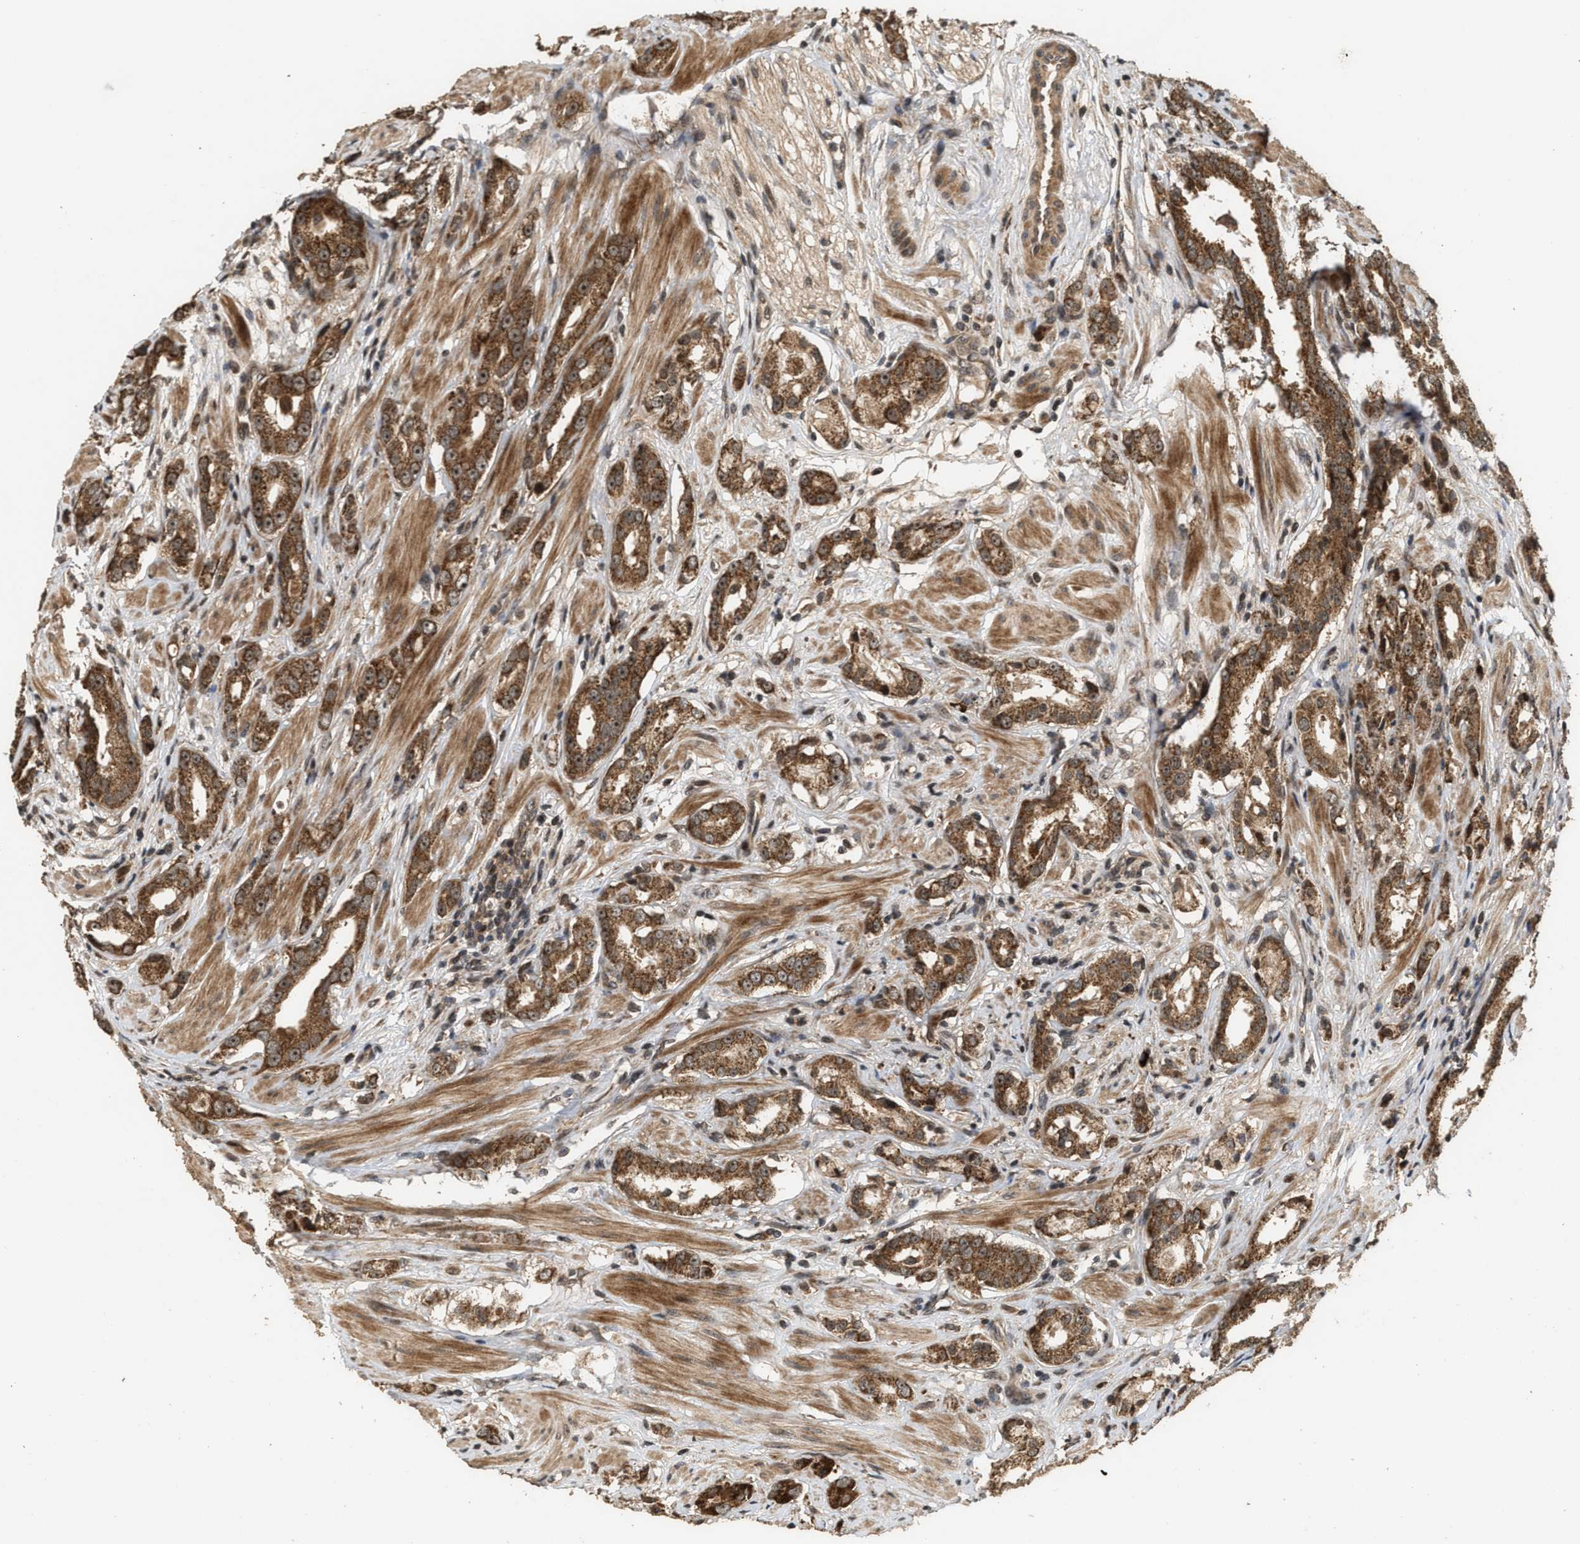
{"staining": {"intensity": "strong", "quantity": ">75%", "location": "cytoplasmic/membranous,nuclear"}, "tissue": "prostate cancer", "cell_type": "Tumor cells", "image_type": "cancer", "snomed": [{"axis": "morphology", "description": "Adenocarcinoma, Medium grade"}, {"axis": "topography", "description": "Prostate"}], "caption": "DAB immunohistochemical staining of human prostate cancer exhibits strong cytoplasmic/membranous and nuclear protein expression in about >75% of tumor cells. (DAB (3,3'-diaminobenzidine) = brown stain, brightfield microscopy at high magnification).", "gene": "ELP2", "patient": {"sex": "male", "age": 53}}